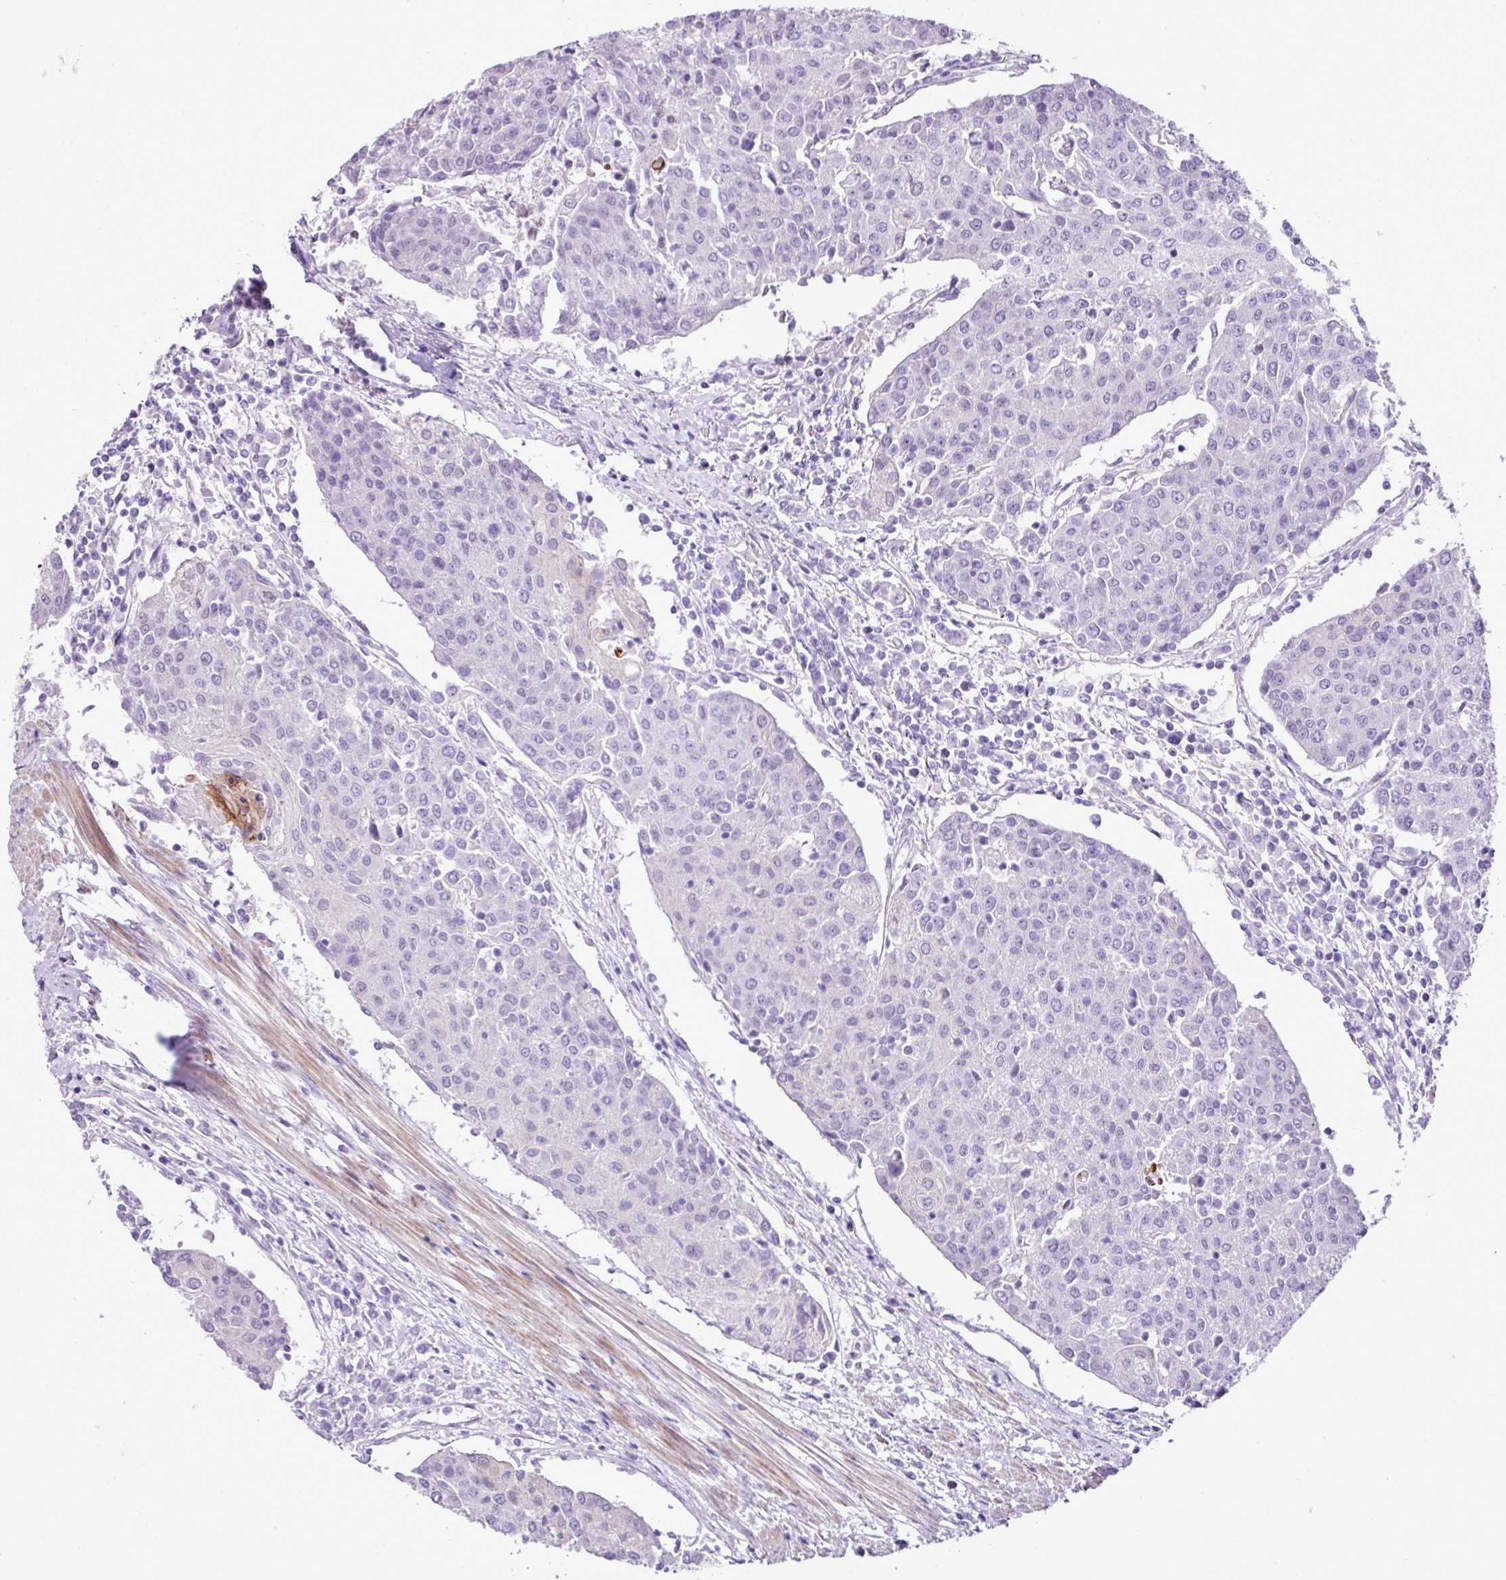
{"staining": {"intensity": "negative", "quantity": "none", "location": "none"}, "tissue": "urothelial cancer", "cell_type": "Tumor cells", "image_type": "cancer", "snomed": [{"axis": "morphology", "description": "Urothelial carcinoma, High grade"}, {"axis": "topography", "description": "Urinary bladder"}], "caption": "Immunohistochemistry (IHC) photomicrograph of human urothelial cancer stained for a protein (brown), which displays no staining in tumor cells.", "gene": "YLPM1", "patient": {"sex": "female", "age": 85}}